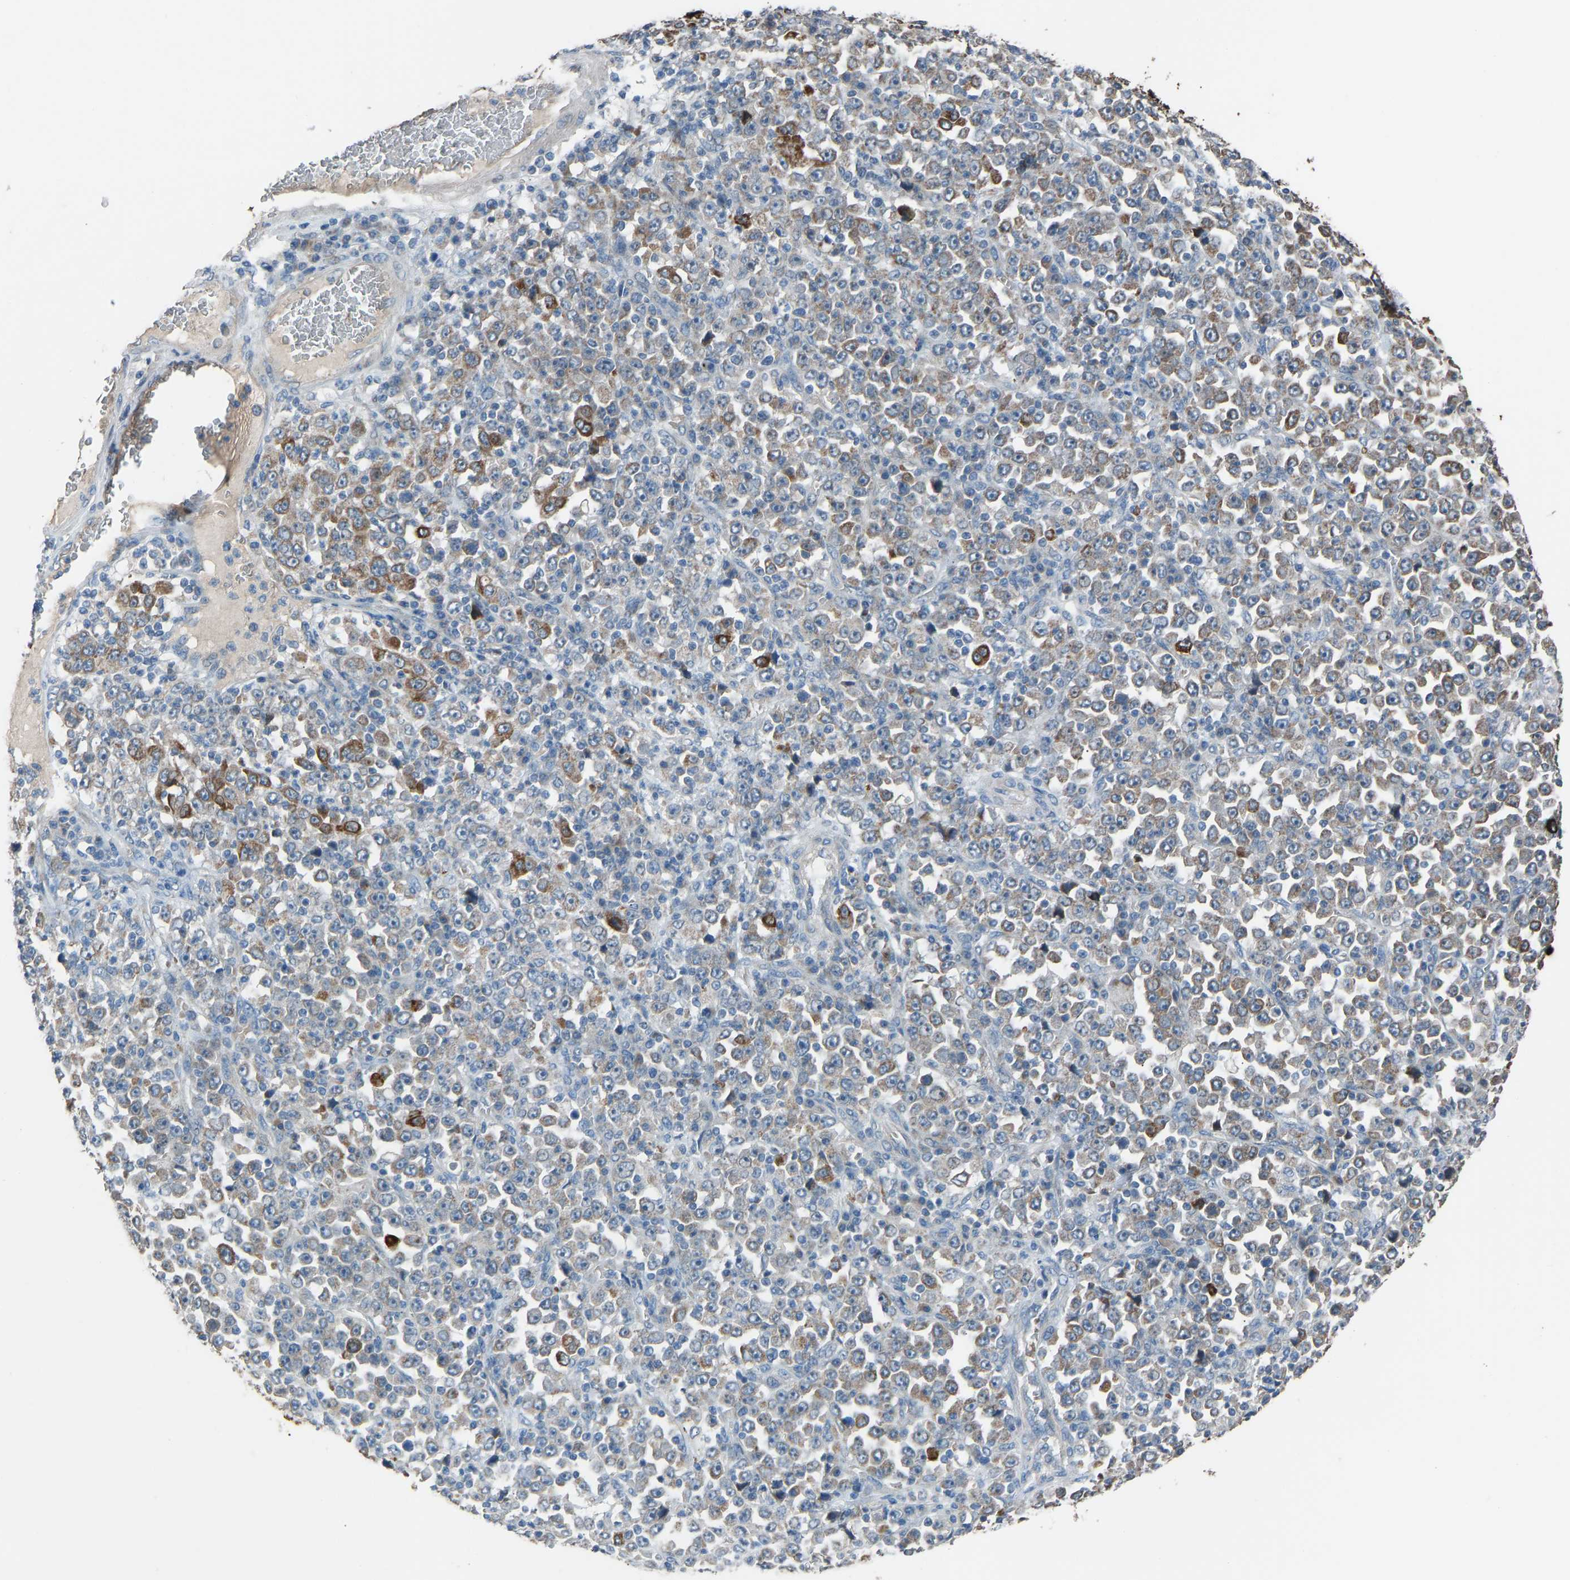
{"staining": {"intensity": "moderate", "quantity": ">75%", "location": "cytoplasmic/membranous"}, "tissue": "stomach cancer", "cell_type": "Tumor cells", "image_type": "cancer", "snomed": [{"axis": "morphology", "description": "Normal tissue, NOS"}, {"axis": "morphology", "description": "Adenocarcinoma, NOS"}, {"axis": "topography", "description": "Stomach, upper"}, {"axis": "topography", "description": "Stomach"}], "caption": "A brown stain labels moderate cytoplasmic/membranous expression of a protein in stomach cancer tumor cells.", "gene": "TGFBR3", "patient": {"sex": "male", "age": 59}}